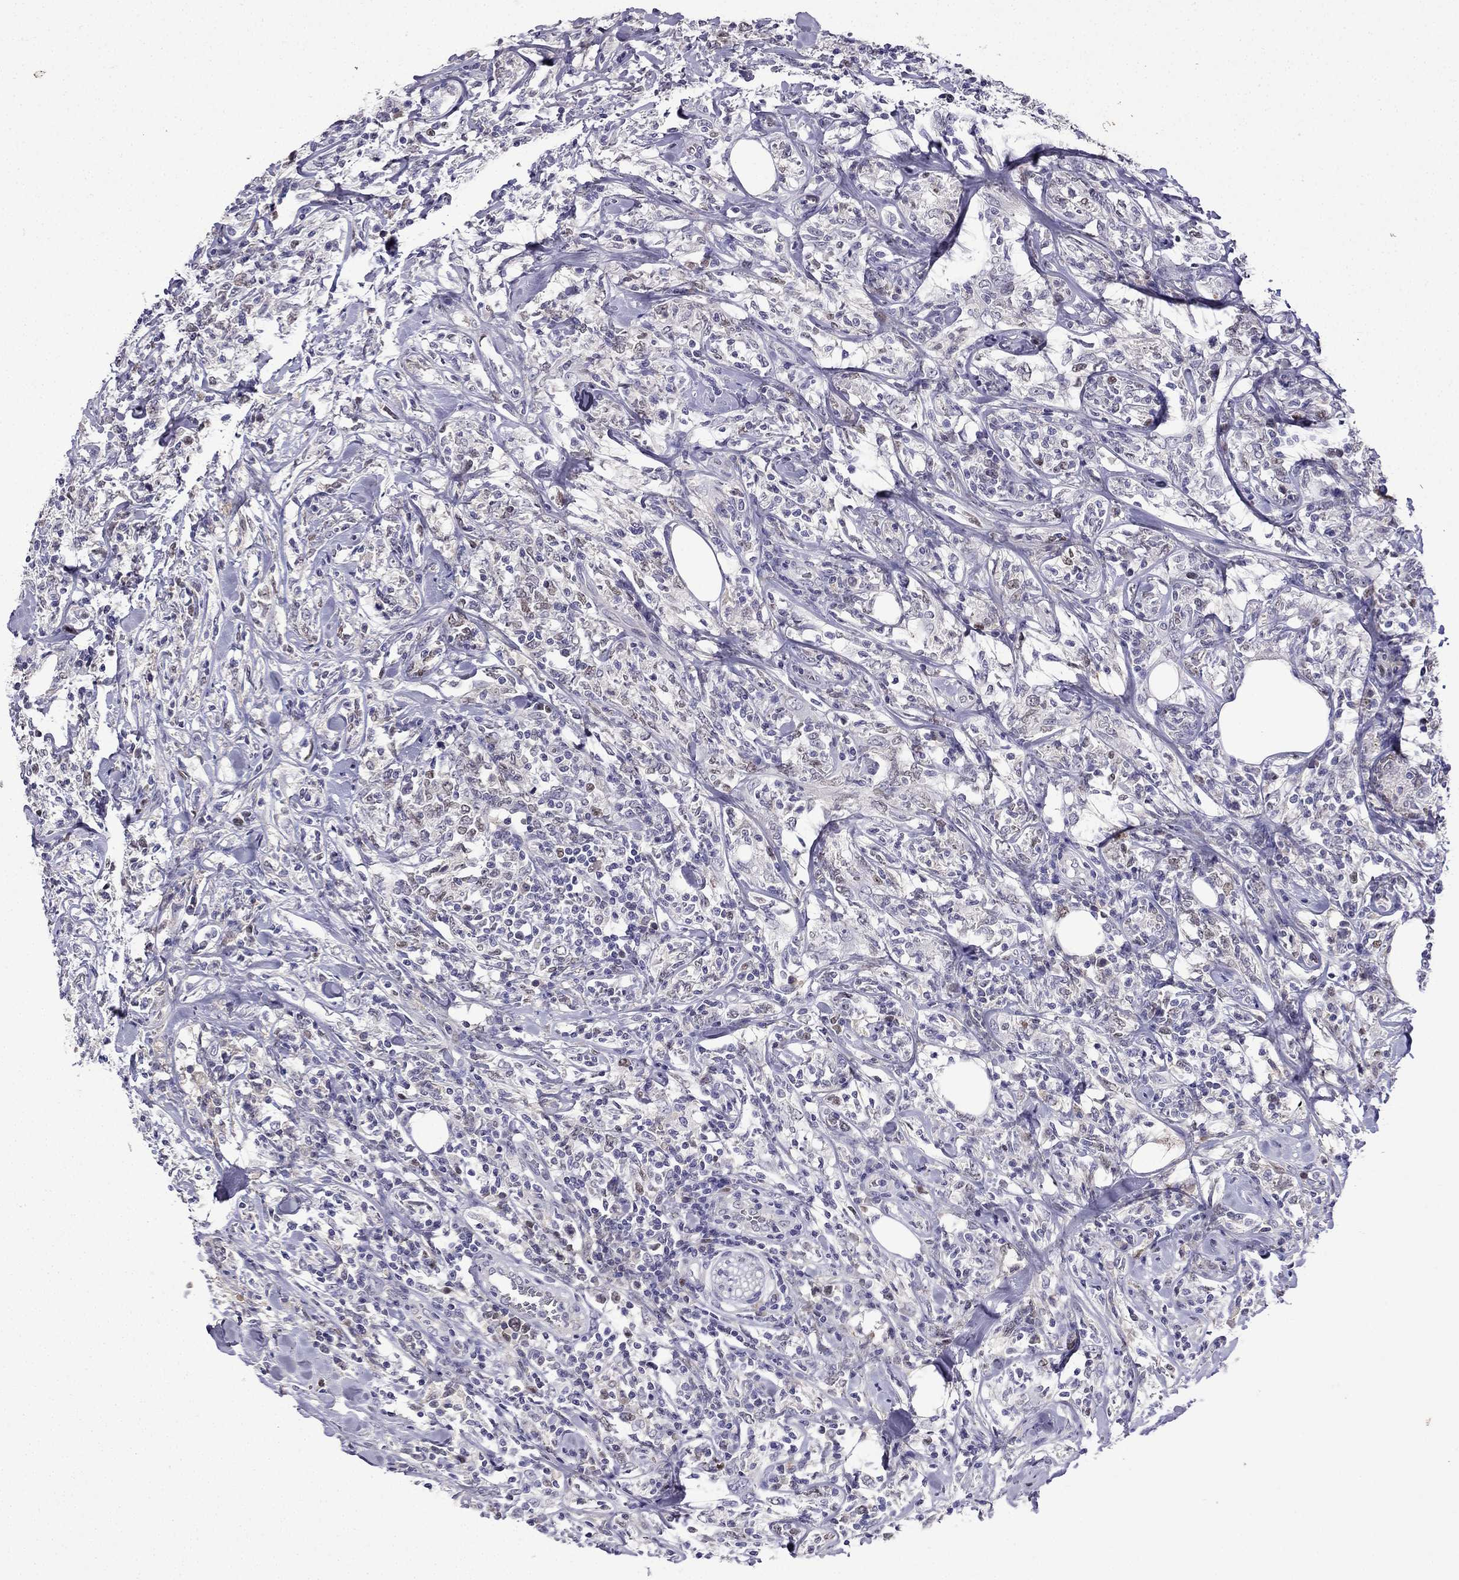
{"staining": {"intensity": "weak", "quantity": "<25%", "location": "nuclear"}, "tissue": "lymphoma", "cell_type": "Tumor cells", "image_type": "cancer", "snomed": [{"axis": "morphology", "description": "Malignant lymphoma, non-Hodgkin's type, High grade"}, {"axis": "topography", "description": "Lymph node"}], "caption": "Tumor cells show no significant protein expression in lymphoma. (IHC, brightfield microscopy, high magnification).", "gene": "UHRF1", "patient": {"sex": "female", "age": 84}}